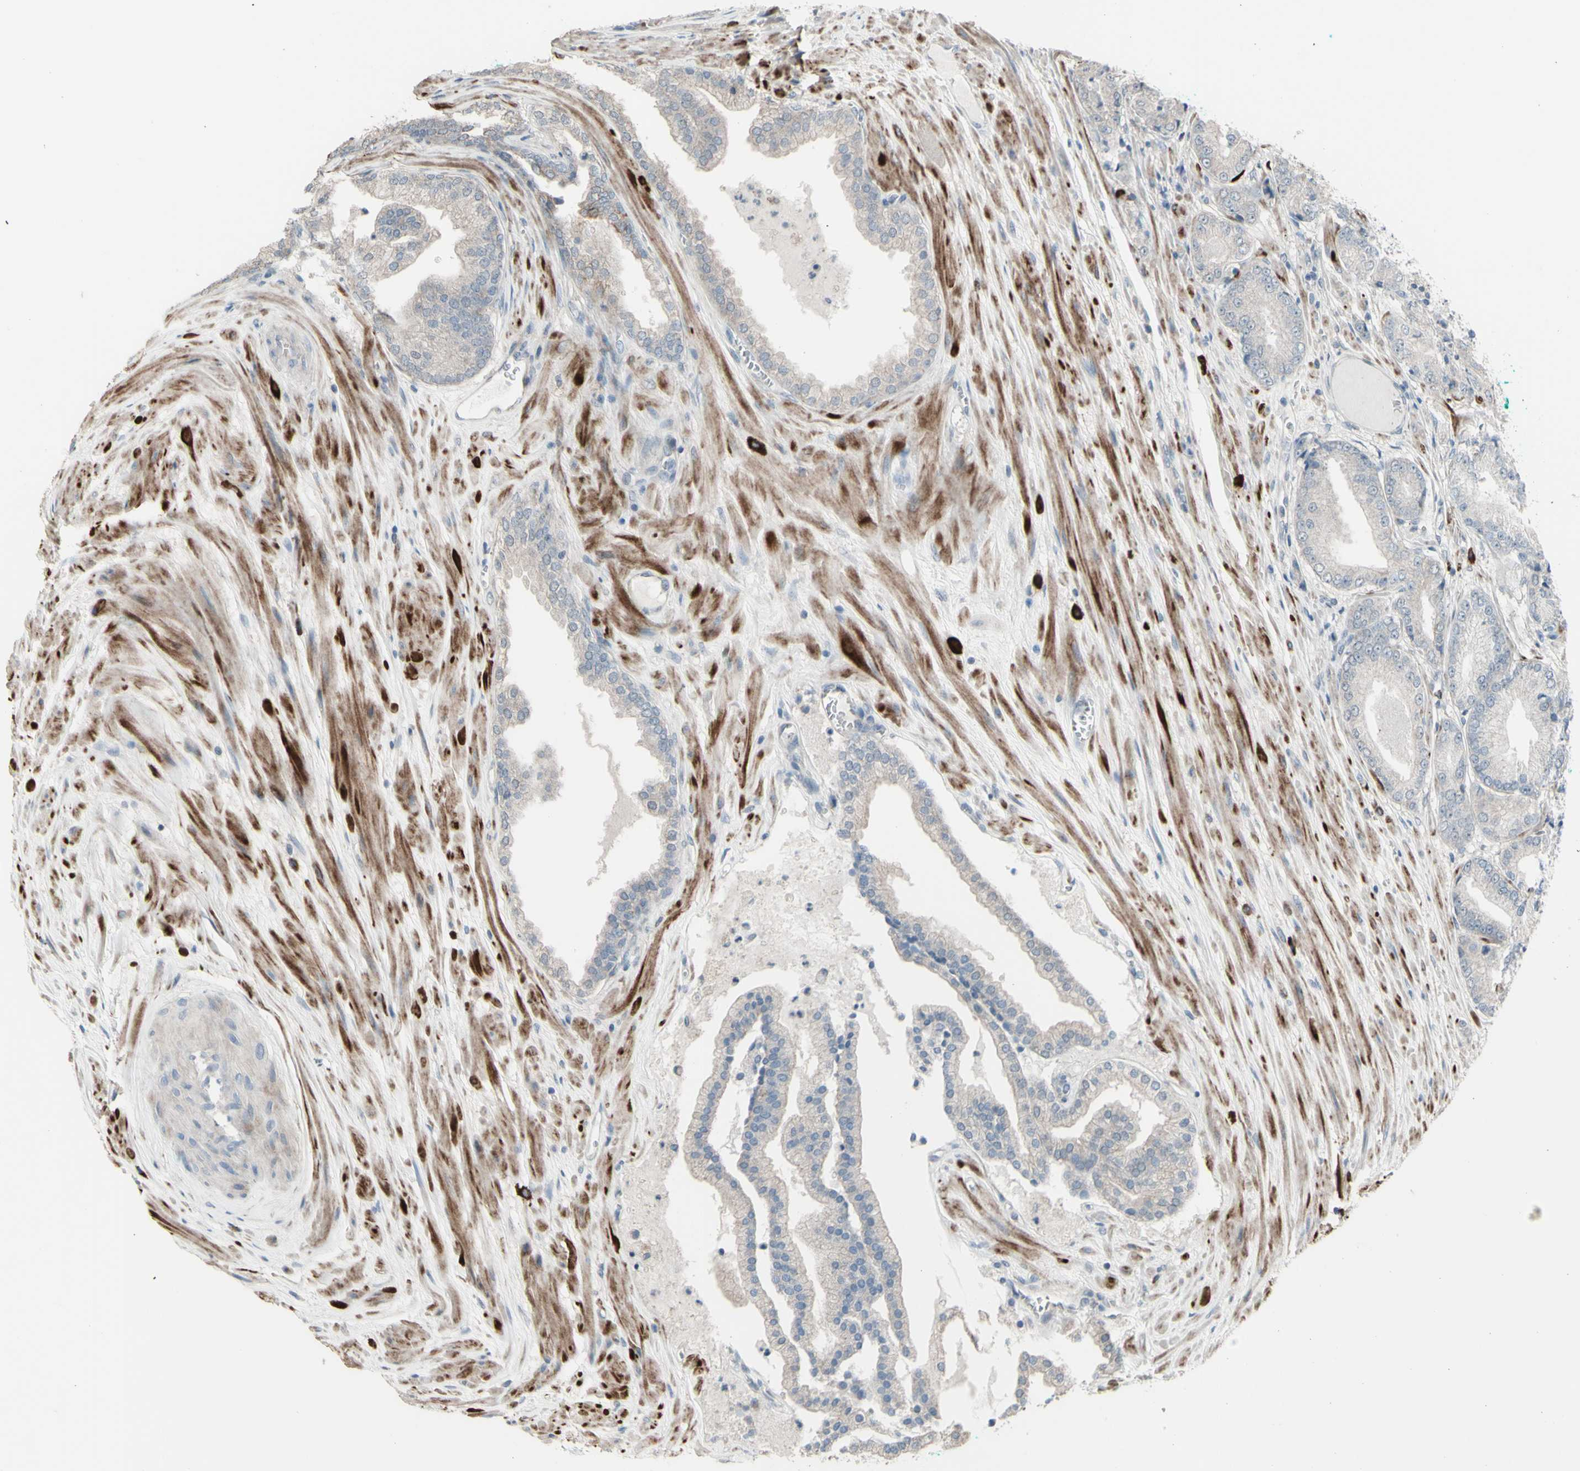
{"staining": {"intensity": "weak", "quantity": ">75%", "location": "cytoplasmic/membranous"}, "tissue": "prostate cancer", "cell_type": "Tumor cells", "image_type": "cancer", "snomed": [{"axis": "morphology", "description": "Adenocarcinoma, High grade"}, {"axis": "topography", "description": "Prostate"}], "caption": "Immunohistochemistry (DAB (3,3'-diaminobenzidine)) staining of human prostate cancer shows weak cytoplasmic/membranous protein expression in approximately >75% of tumor cells.", "gene": "GRAMD1B", "patient": {"sex": "male", "age": 59}}